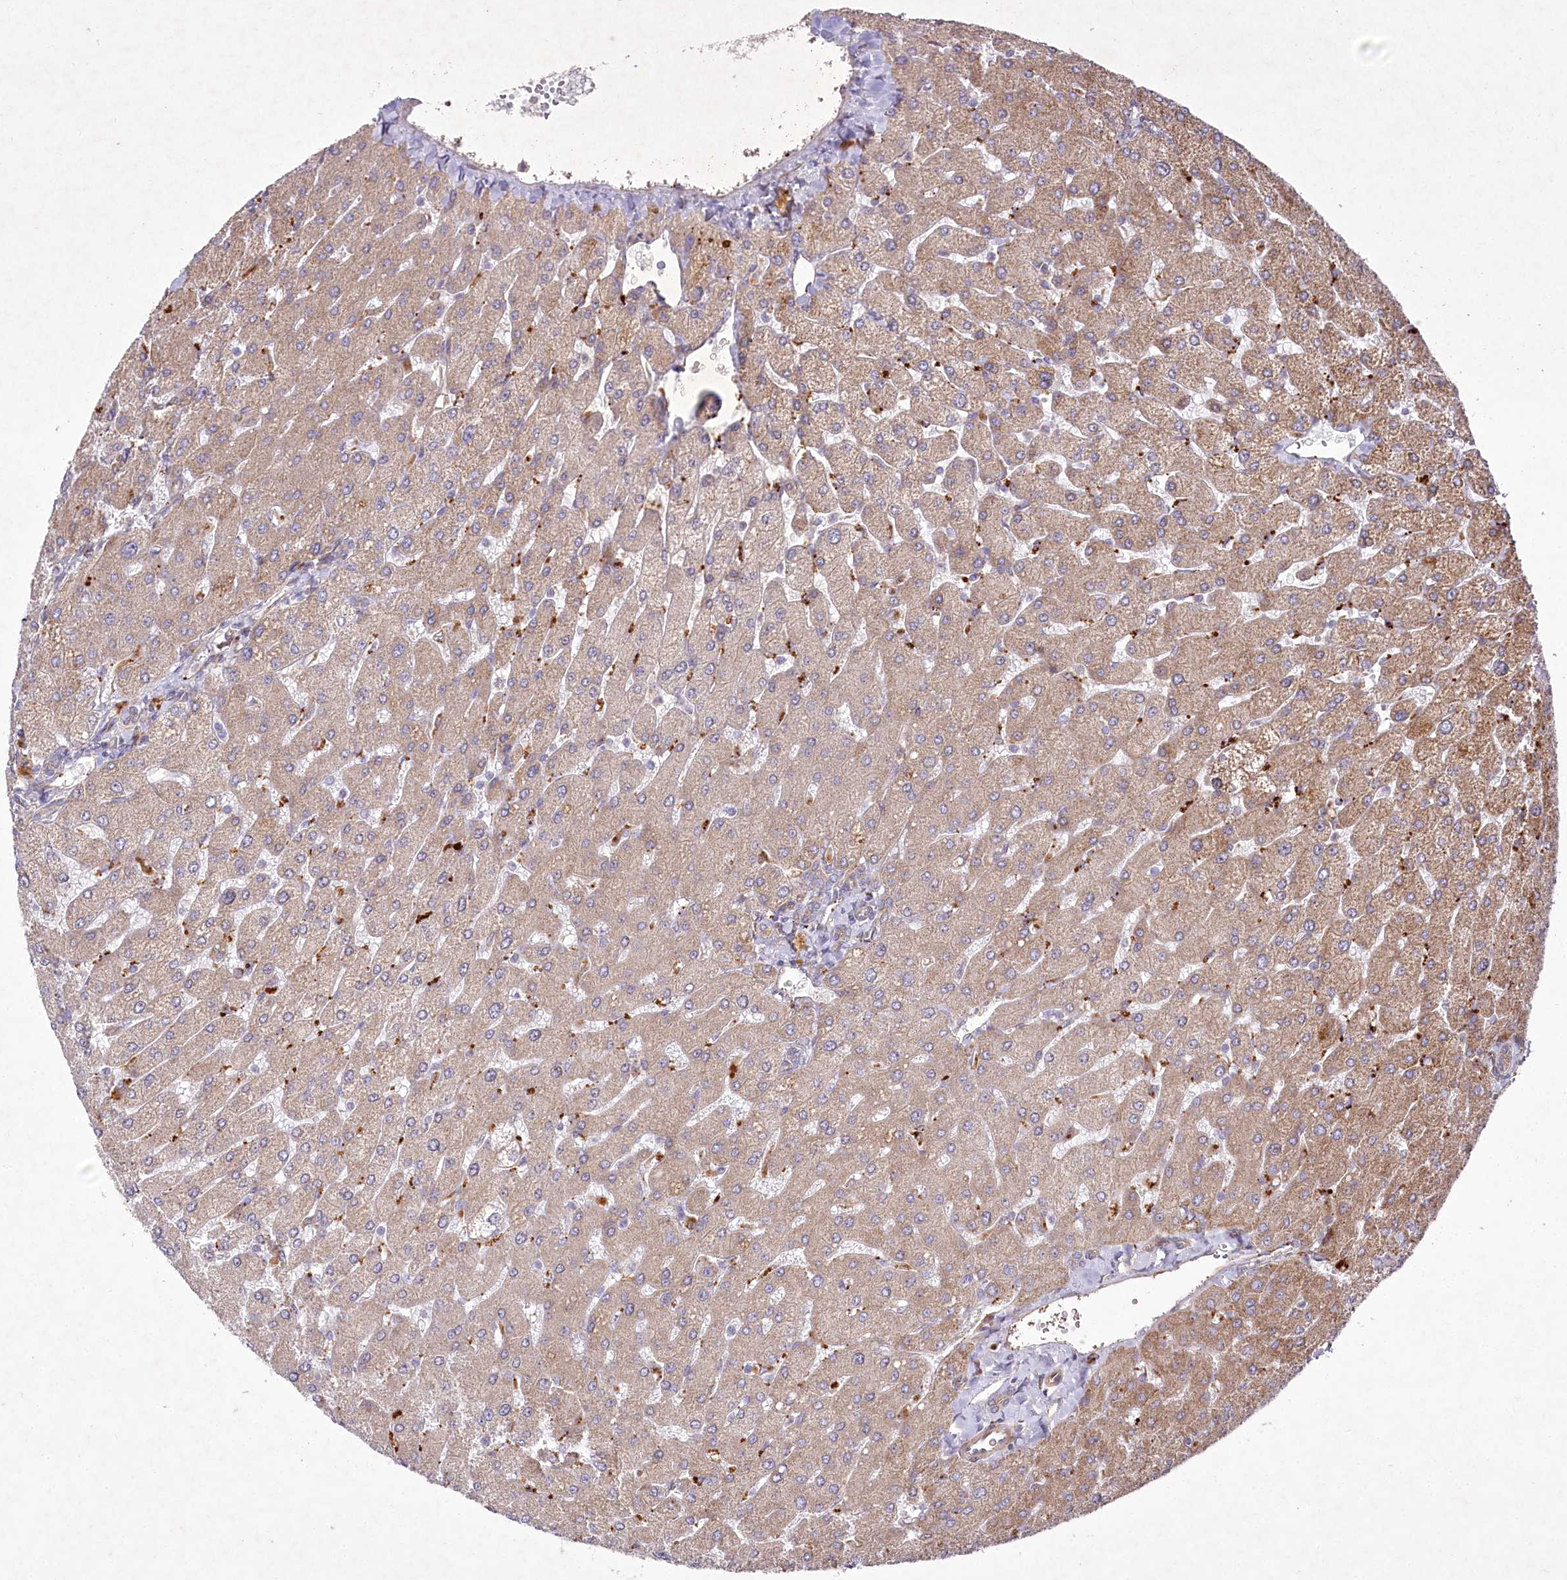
{"staining": {"intensity": "weak", "quantity": "<25%", "location": "cytoplasmic/membranous"}, "tissue": "liver", "cell_type": "Cholangiocytes", "image_type": "normal", "snomed": [{"axis": "morphology", "description": "Normal tissue, NOS"}, {"axis": "topography", "description": "Liver"}], "caption": "IHC histopathology image of benign liver: liver stained with DAB demonstrates no significant protein expression in cholangiocytes. The staining was performed using DAB (3,3'-diaminobenzidine) to visualize the protein expression in brown, while the nuclei were stained in blue with hematoxylin (Magnification: 20x).", "gene": "PSTK", "patient": {"sex": "male", "age": 55}}